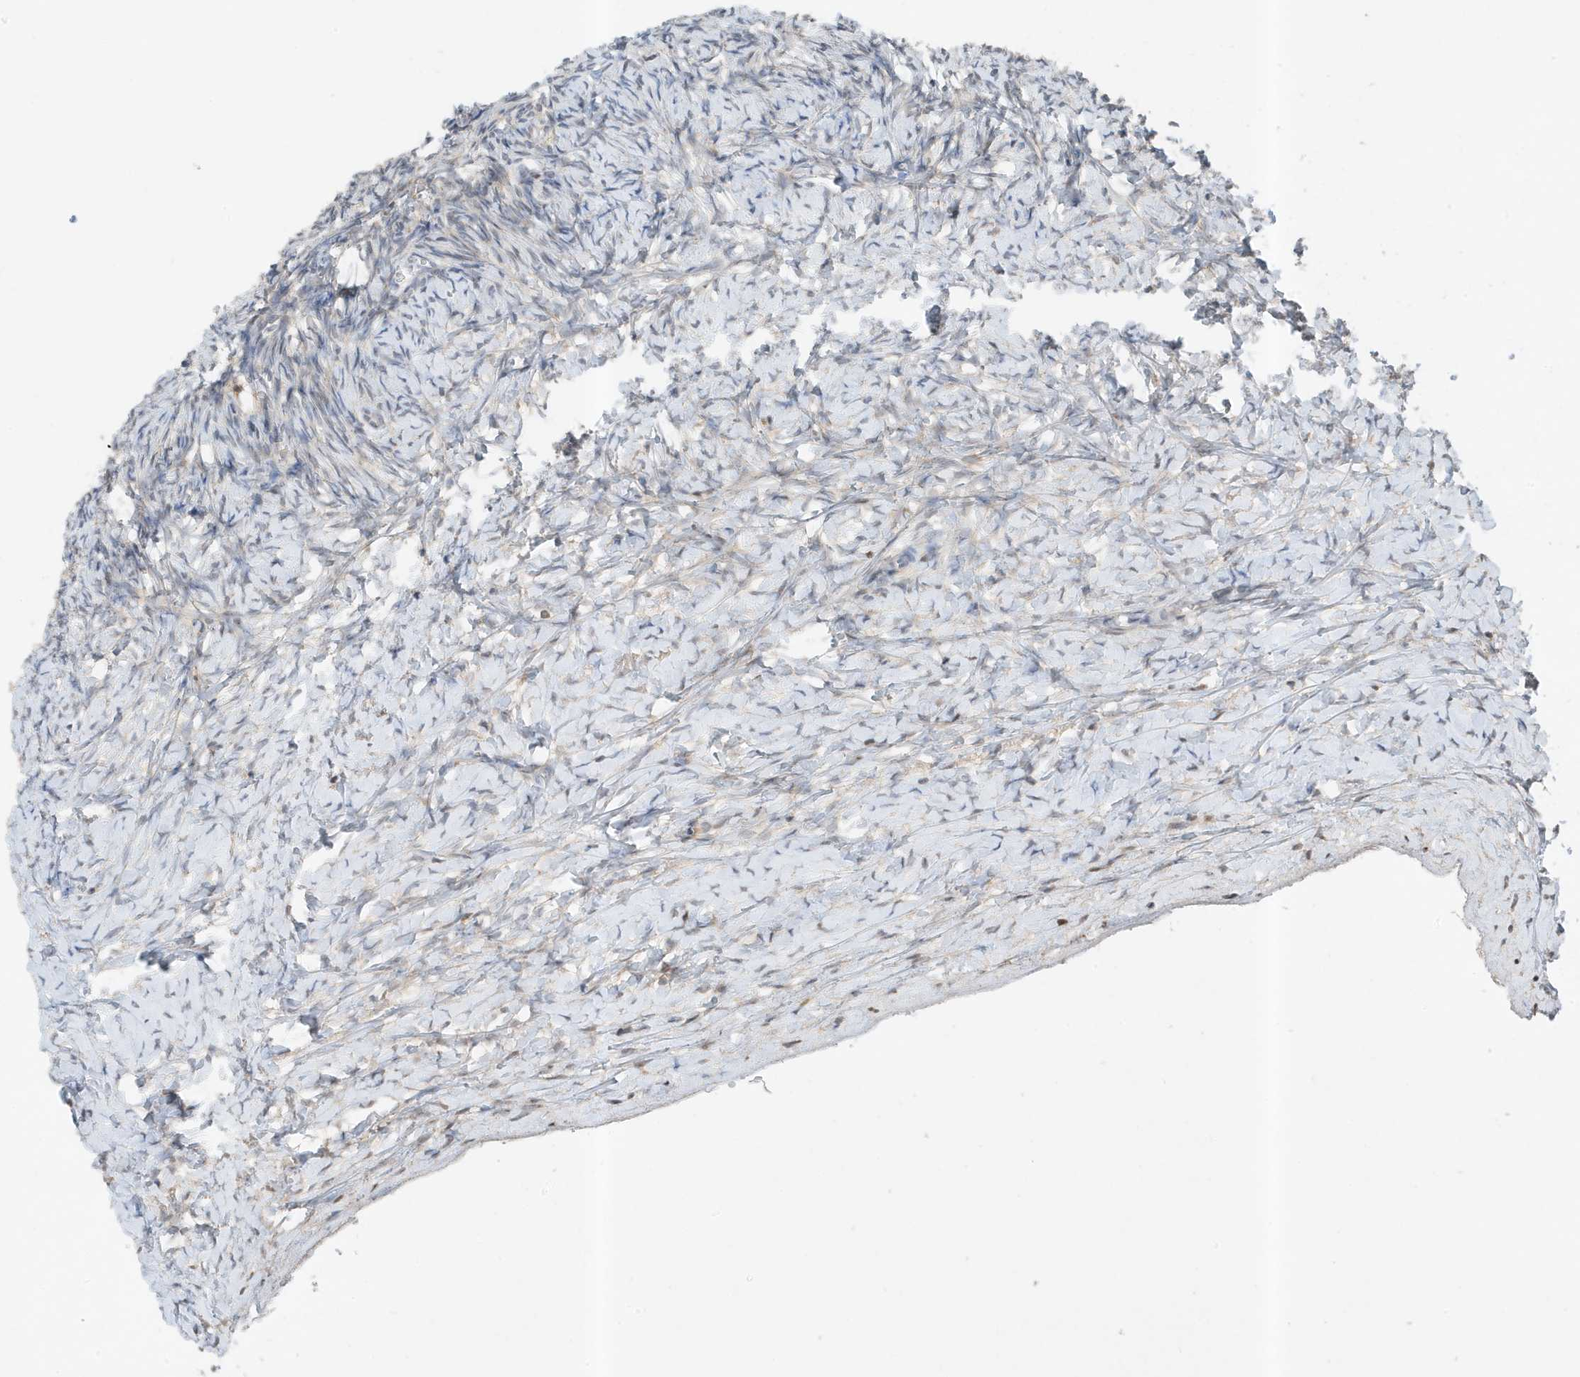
{"staining": {"intensity": "negative", "quantity": "none", "location": "none"}, "tissue": "ovary", "cell_type": "Ovarian stroma cells", "image_type": "normal", "snomed": [{"axis": "morphology", "description": "Normal tissue, NOS"}, {"axis": "morphology", "description": "Developmental malformation"}, {"axis": "topography", "description": "Ovary"}], "caption": "This is a micrograph of IHC staining of unremarkable ovary, which shows no expression in ovarian stroma cells. (DAB (3,3'-diaminobenzidine) immunohistochemistry, high magnification).", "gene": "MAST3", "patient": {"sex": "female", "age": 39}}